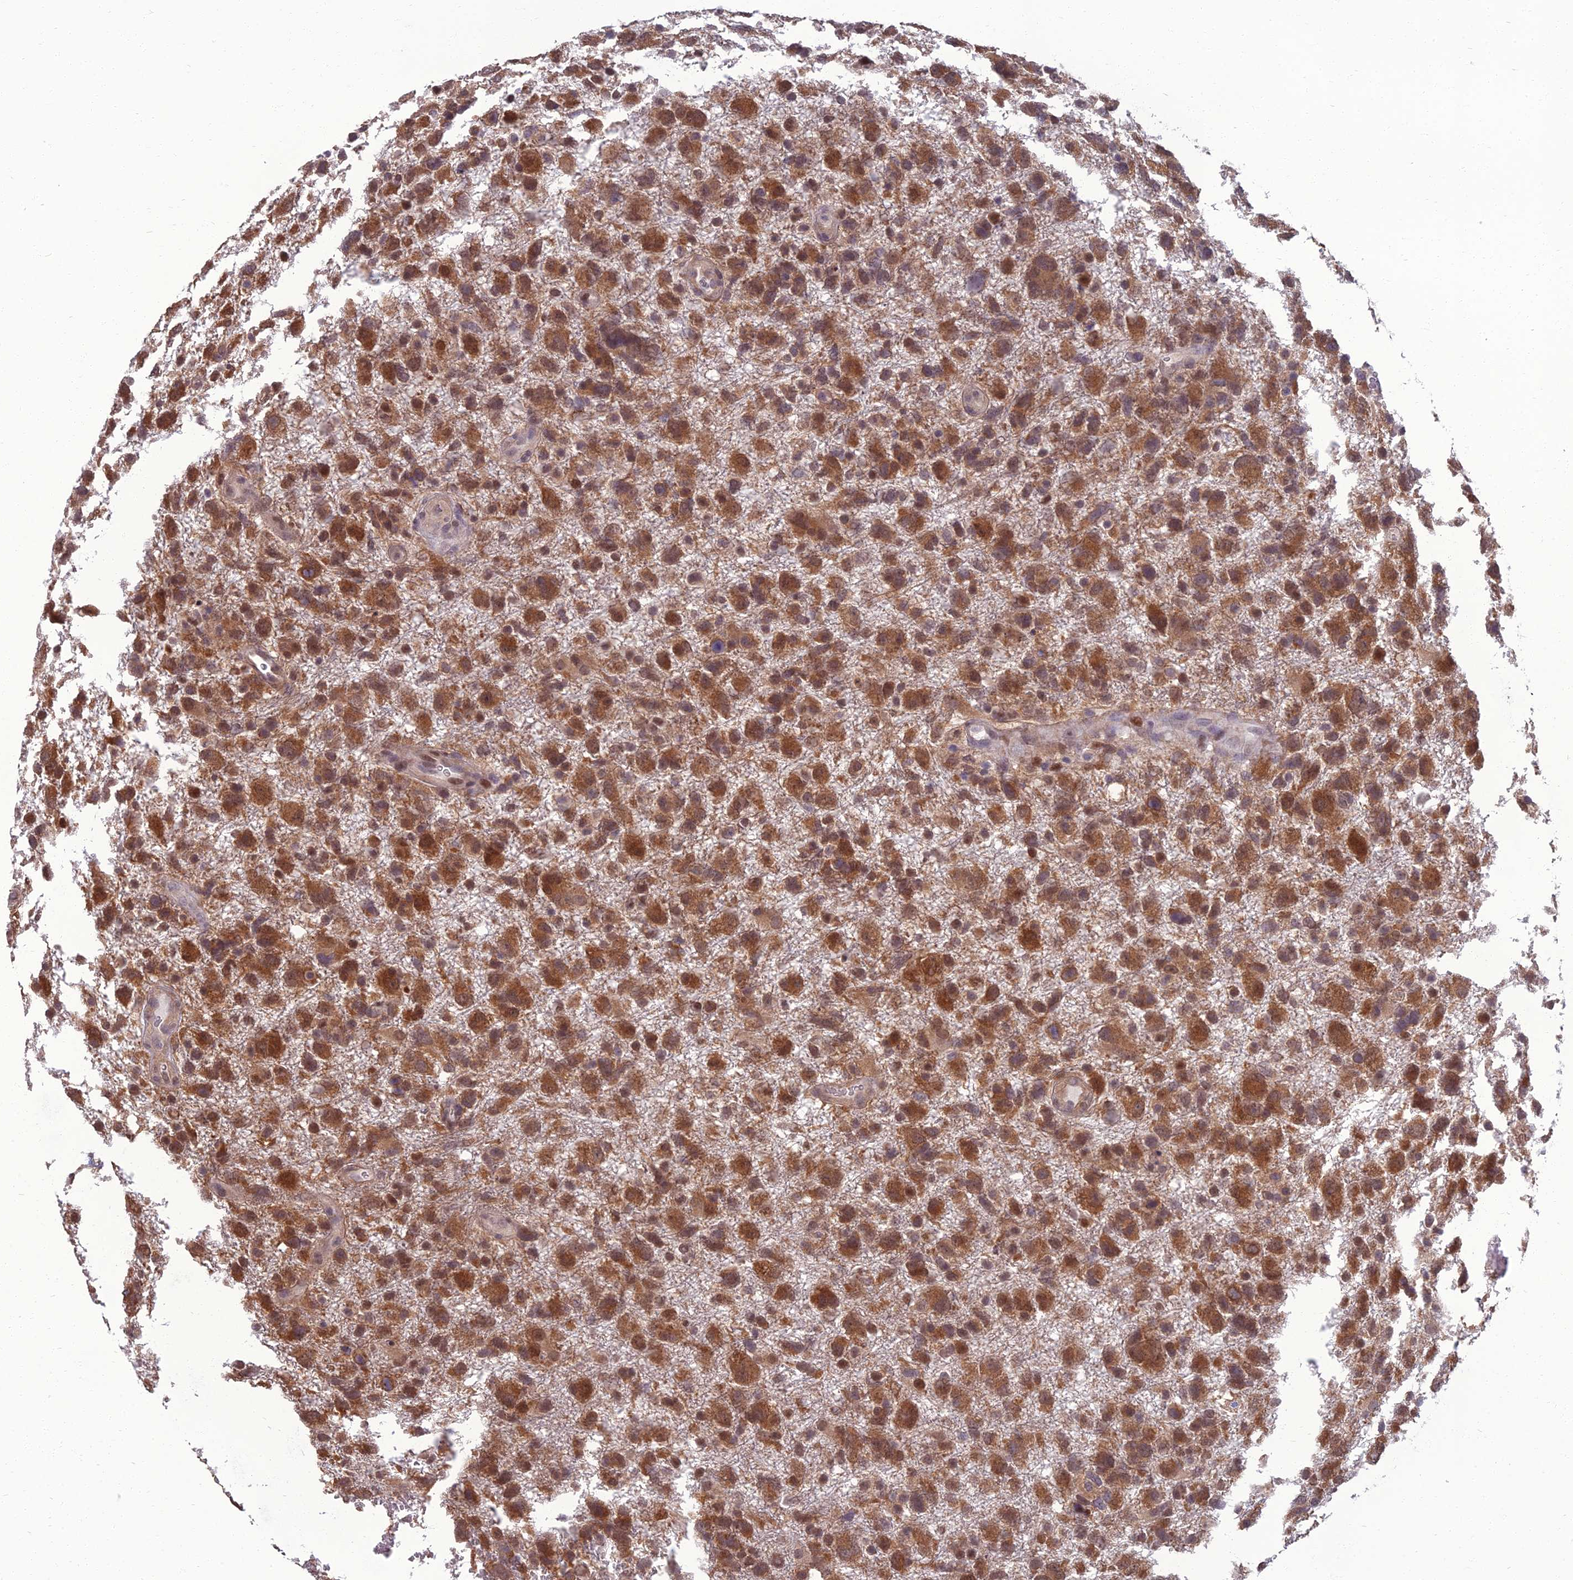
{"staining": {"intensity": "moderate", "quantity": ">75%", "location": "cytoplasmic/membranous,nuclear"}, "tissue": "glioma", "cell_type": "Tumor cells", "image_type": "cancer", "snomed": [{"axis": "morphology", "description": "Glioma, malignant, High grade"}, {"axis": "topography", "description": "Brain"}], "caption": "About >75% of tumor cells in malignant high-grade glioma show moderate cytoplasmic/membranous and nuclear protein positivity as visualized by brown immunohistochemical staining.", "gene": "NR4A3", "patient": {"sex": "male", "age": 61}}